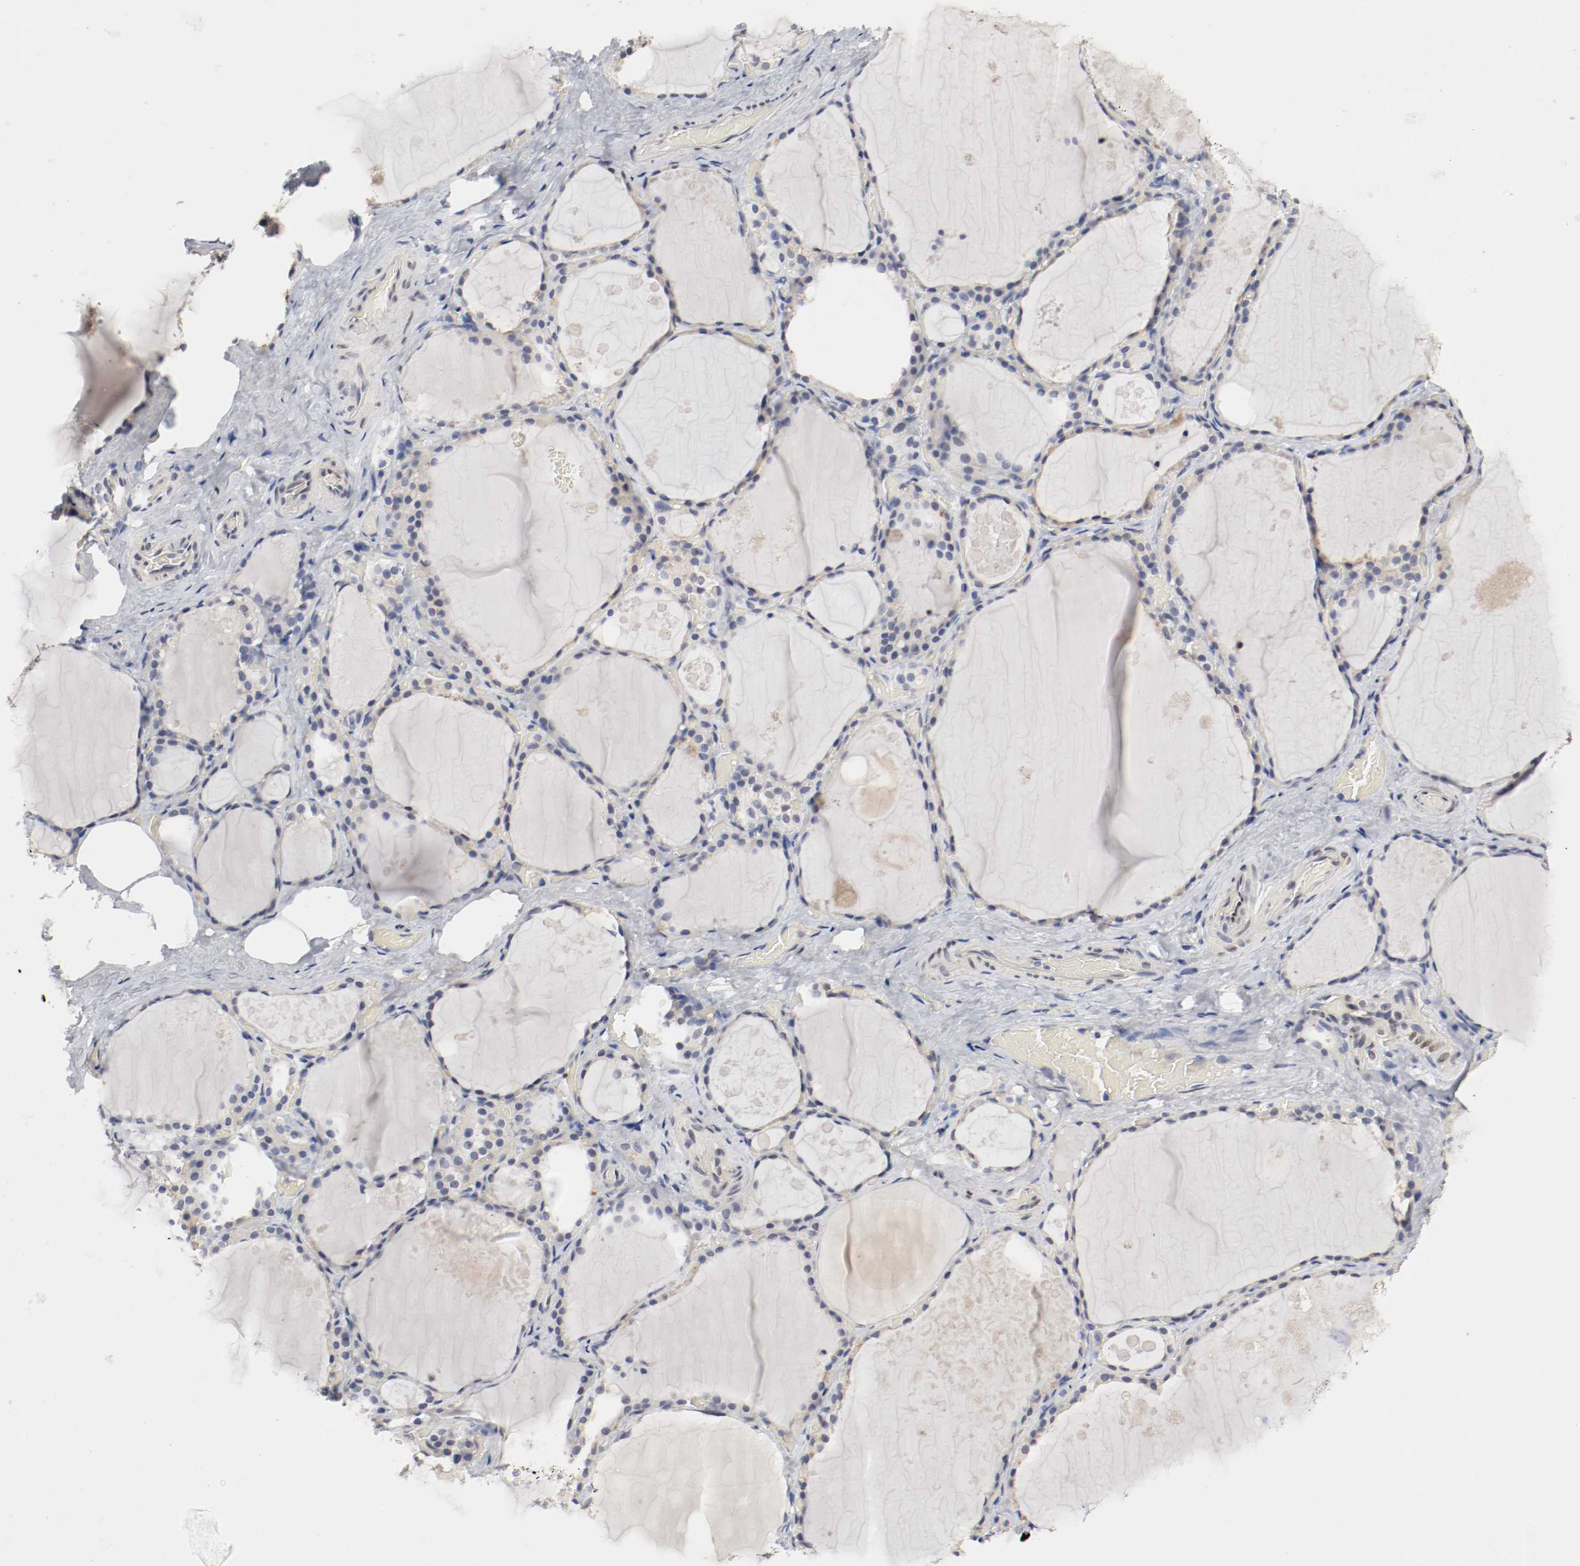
{"staining": {"intensity": "weak", "quantity": "<25%", "location": "cytoplasmic/membranous"}, "tissue": "thyroid gland", "cell_type": "Glandular cells", "image_type": "normal", "snomed": [{"axis": "morphology", "description": "Normal tissue, NOS"}, {"axis": "topography", "description": "Thyroid gland"}], "caption": "DAB immunohistochemical staining of normal human thyroid gland demonstrates no significant expression in glandular cells. (Brightfield microscopy of DAB IHC at high magnification).", "gene": "FOSL2", "patient": {"sex": "male", "age": 61}}